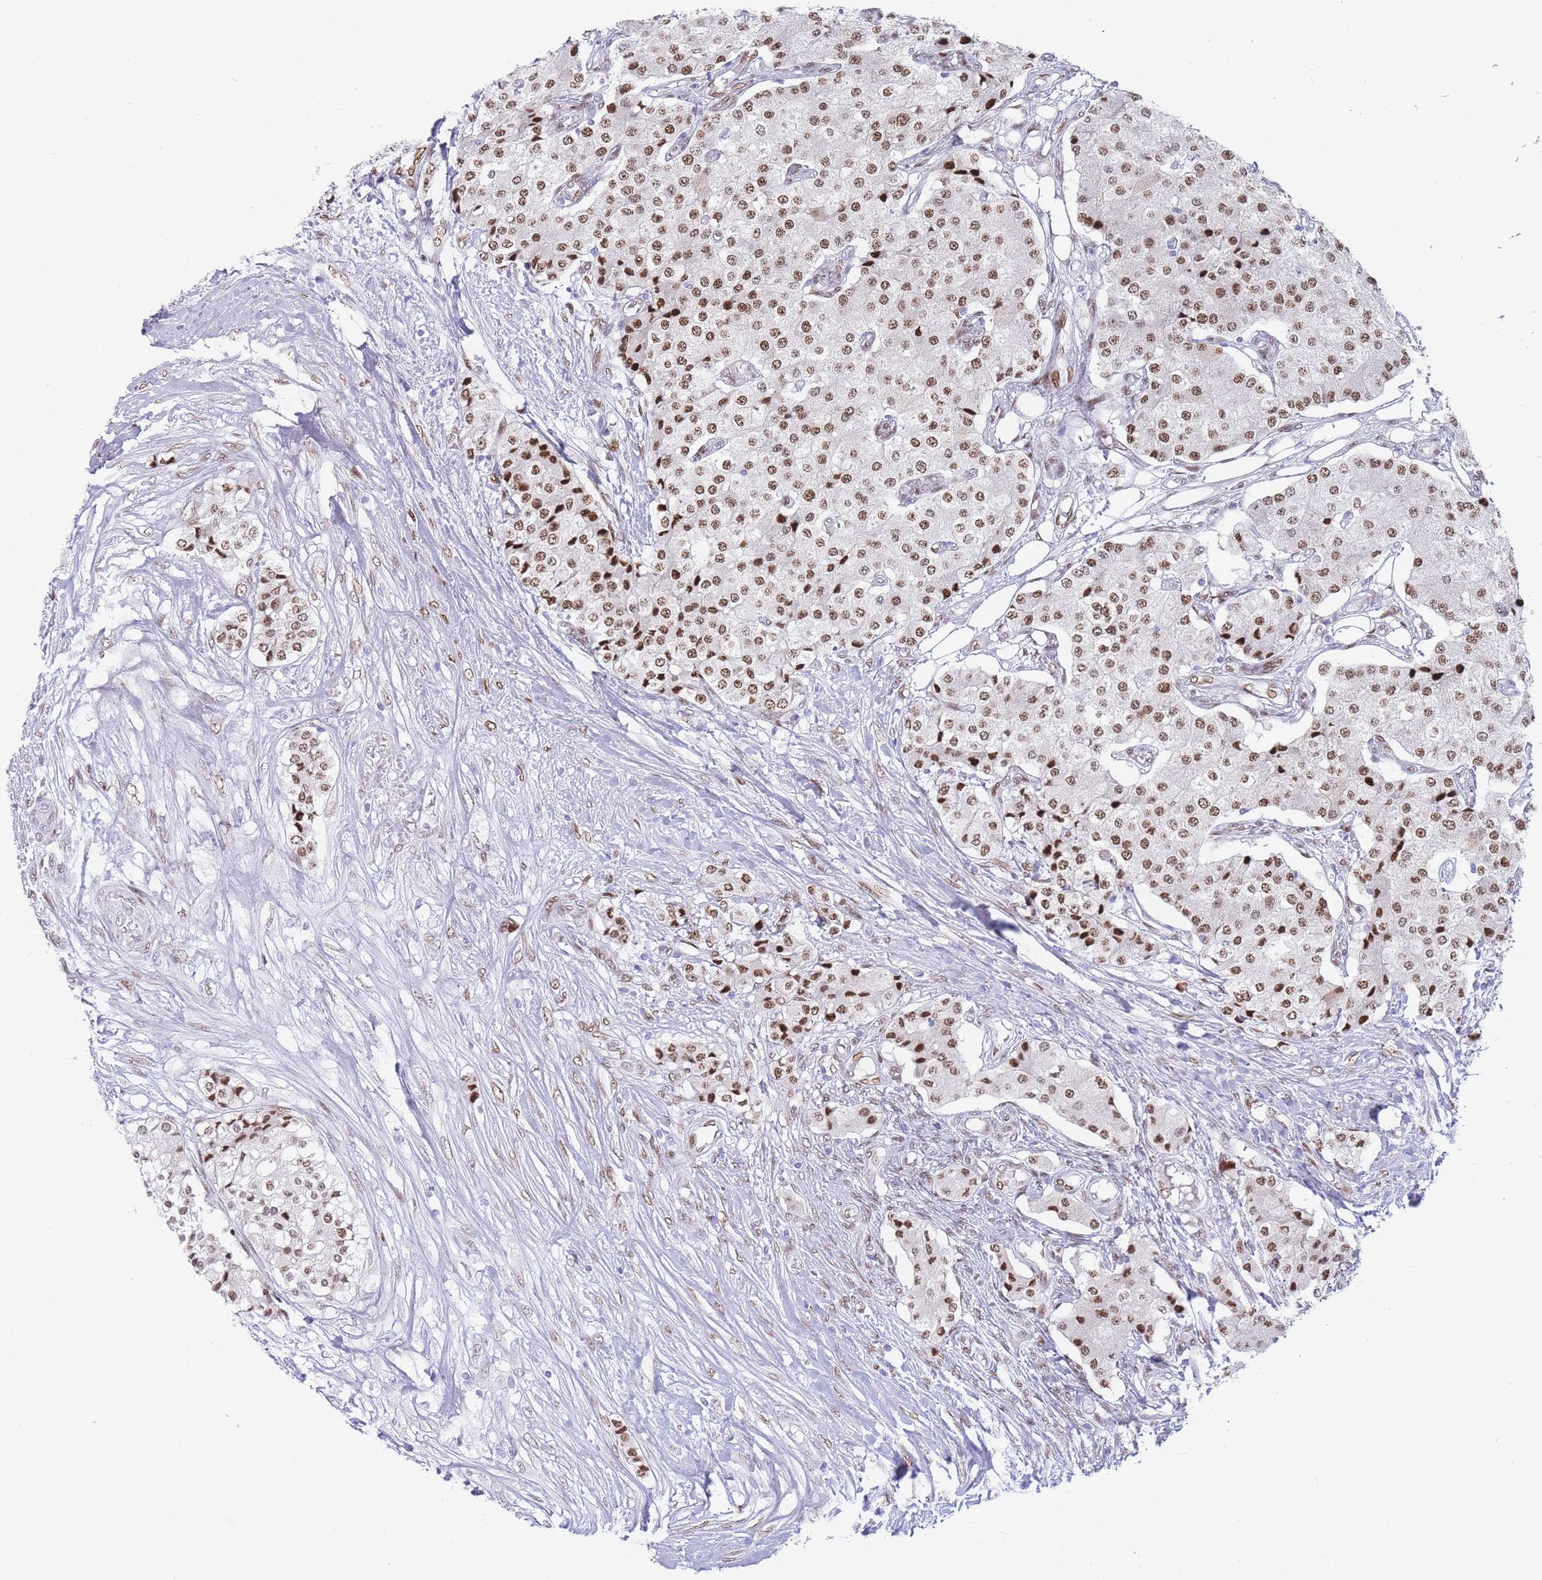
{"staining": {"intensity": "moderate", "quantity": ">75%", "location": "nuclear"}, "tissue": "carcinoid", "cell_type": "Tumor cells", "image_type": "cancer", "snomed": [{"axis": "morphology", "description": "Carcinoid, malignant, NOS"}, {"axis": "topography", "description": "Colon"}], "caption": "This histopathology image shows IHC staining of human carcinoid, with medium moderate nuclear staining in approximately >75% of tumor cells.", "gene": "PSMB5", "patient": {"sex": "female", "age": 52}}